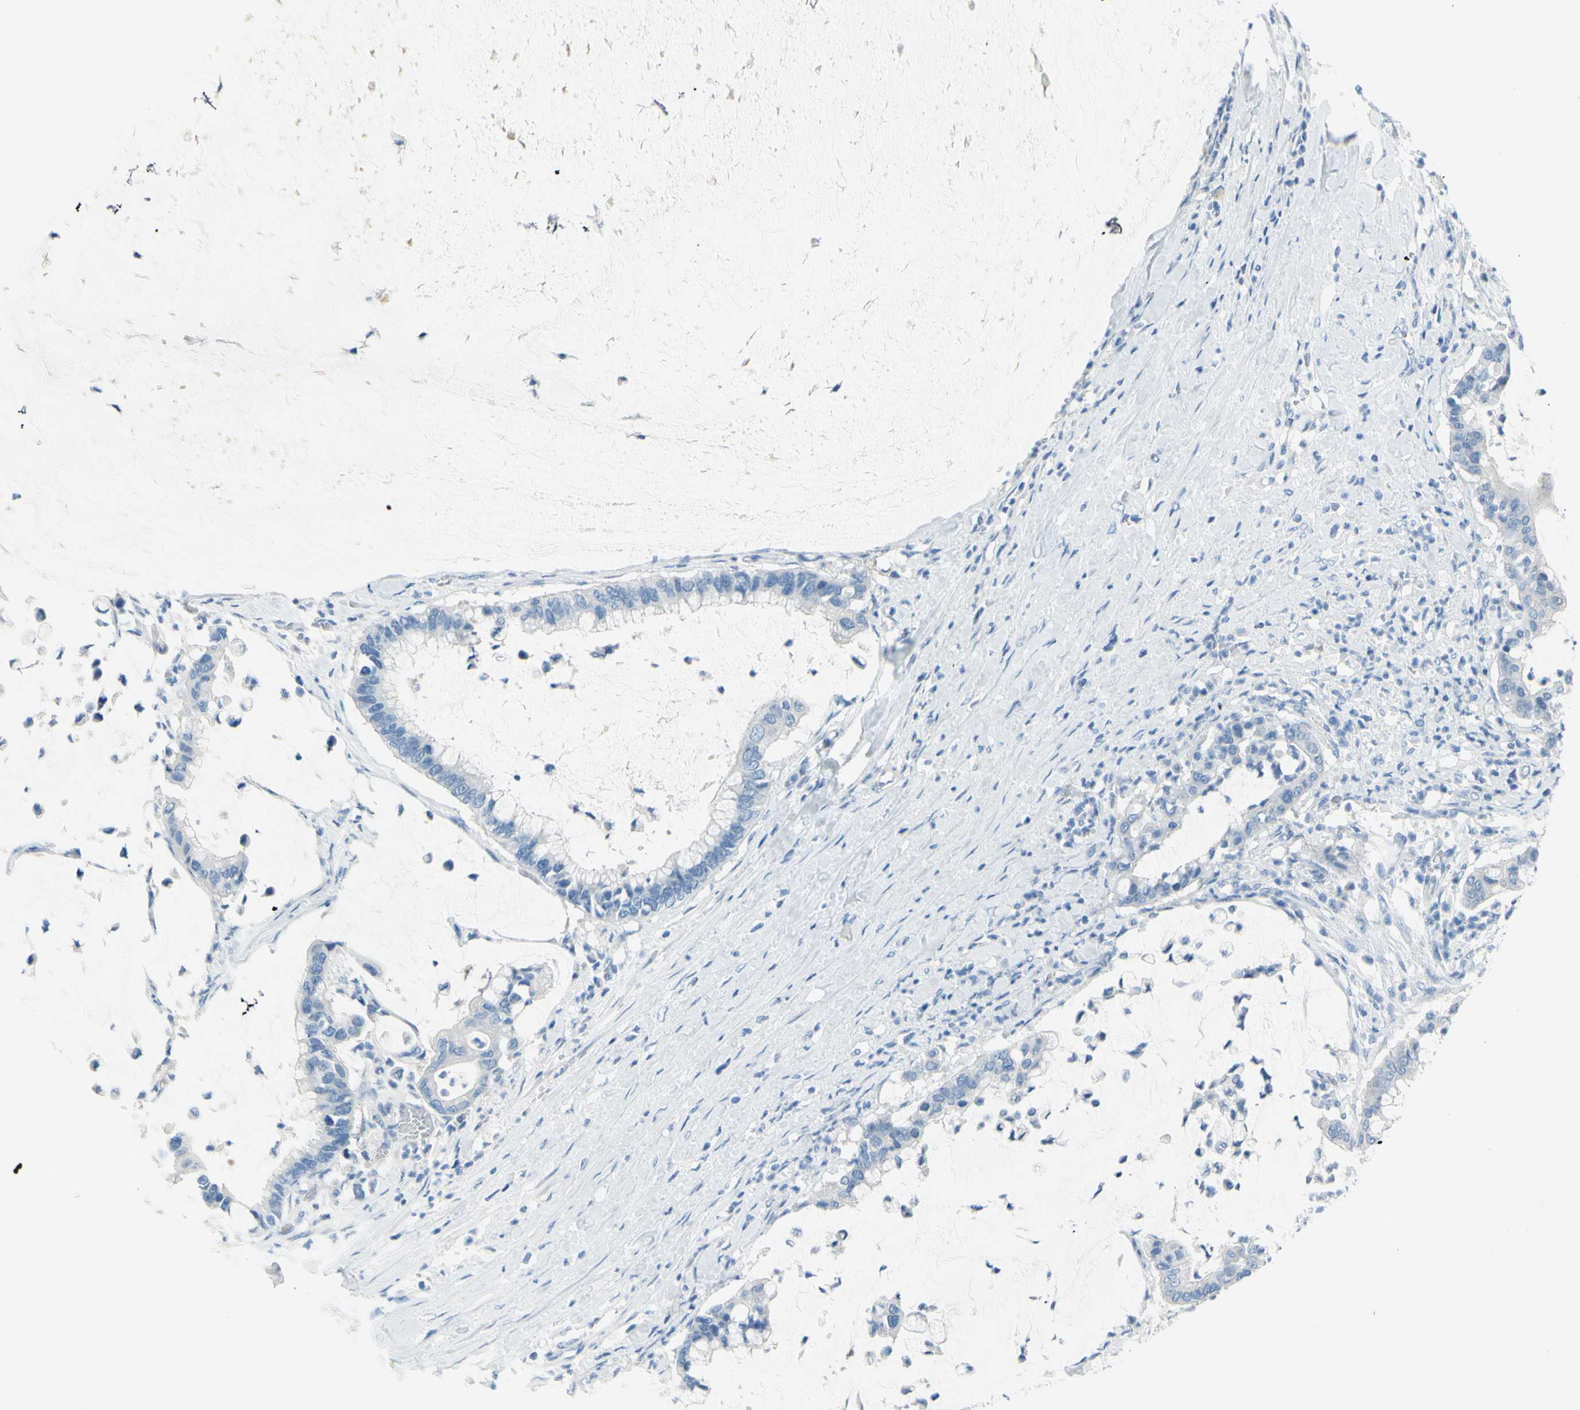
{"staining": {"intensity": "negative", "quantity": "none", "location": "none"}, "tissue": "pancreatic cancer", "cell_type": "Tumor cells", "image_type": "cancer", "snomed": [{"axis": "morphology", "description": "Adenocarcinoma, NOS"}, {"axis": "topography", "description": "Pancreas"}], "caption": "Immunohistochemistry of adenocarcinoma (pancreatic) reveals no staining in tumor cells.", "gene": "DCT", "patient": {"sex": "male", "age": 41}}